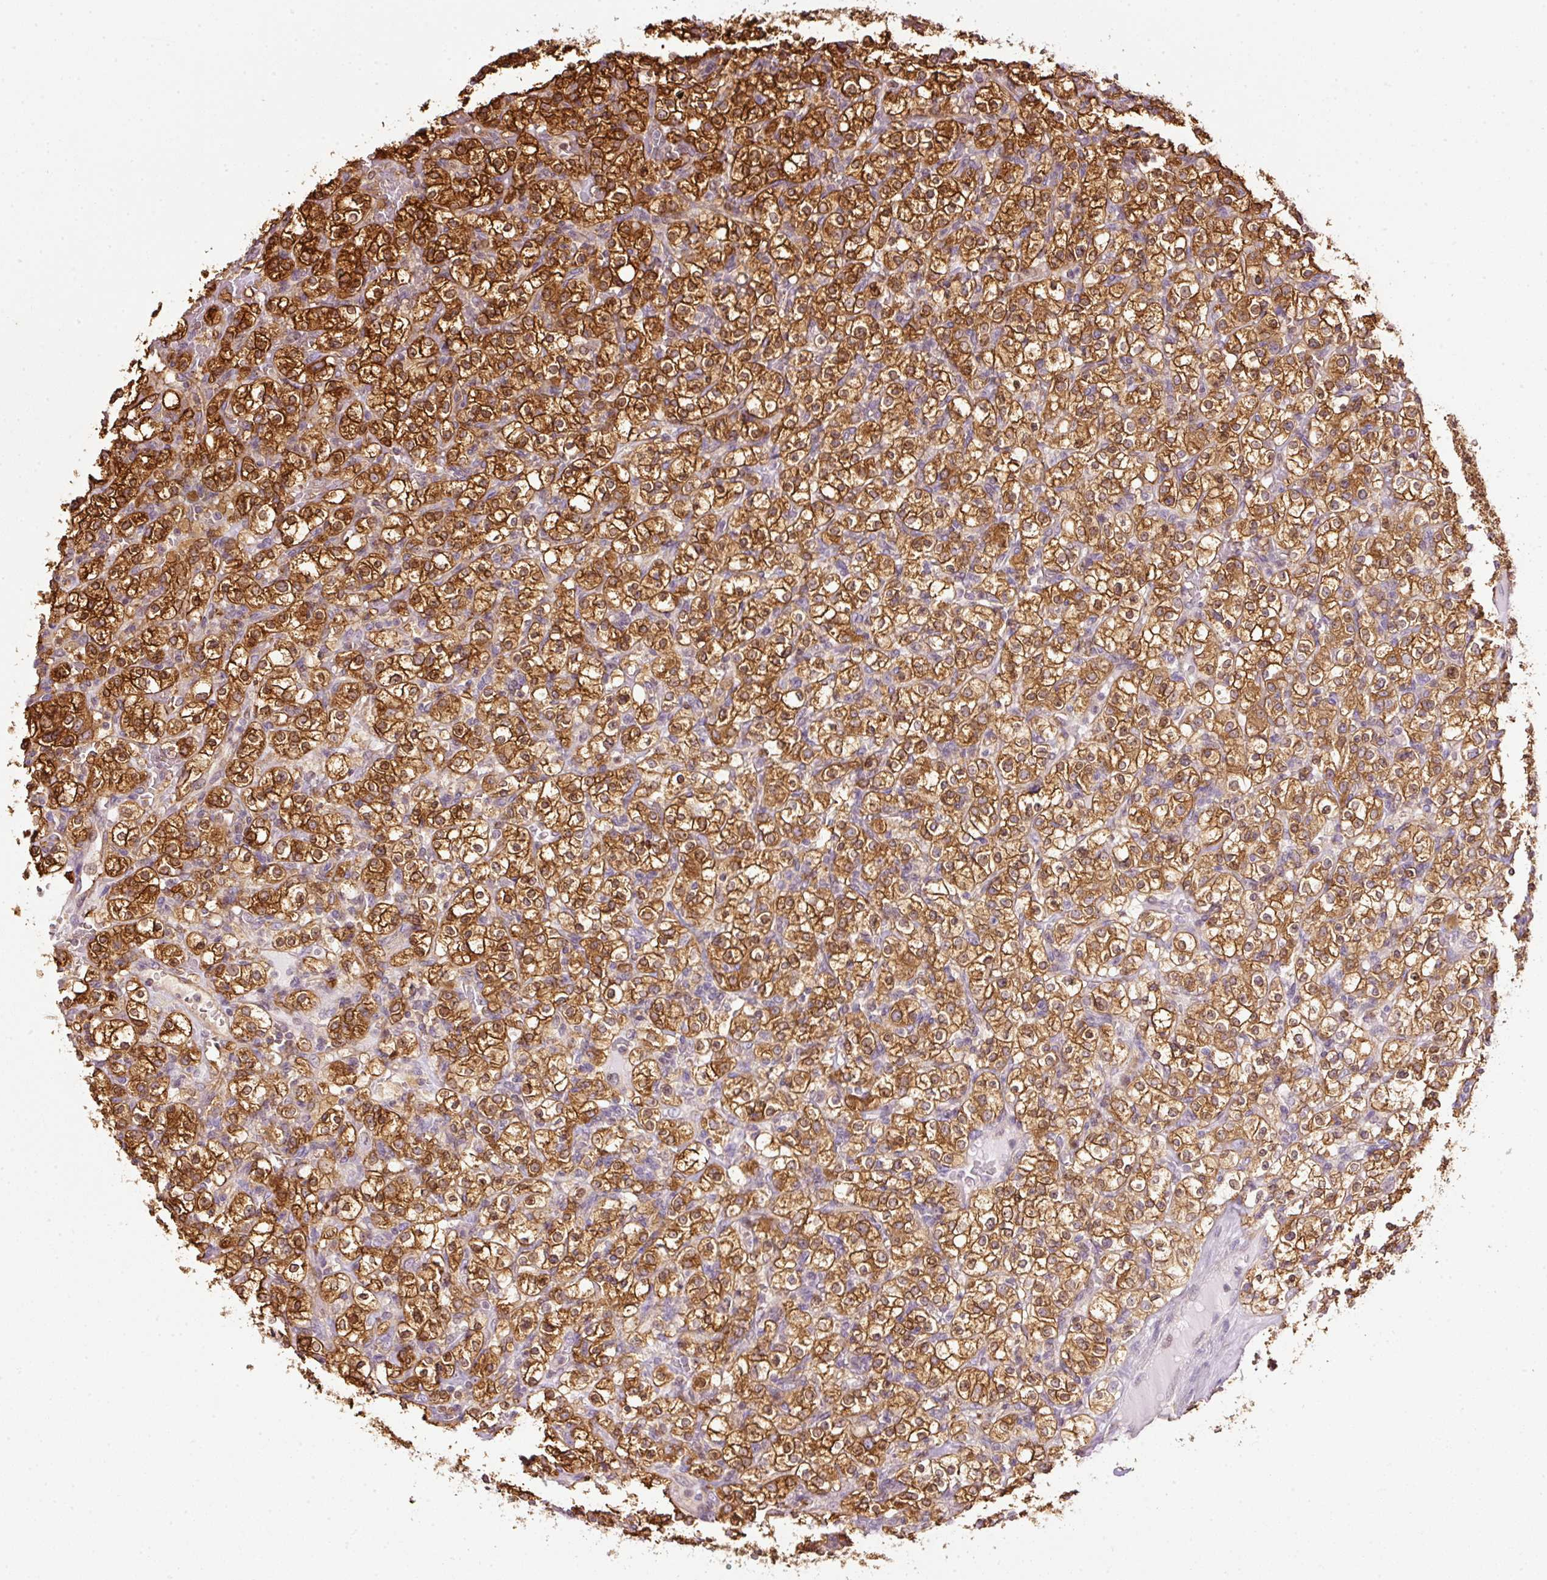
{"staining": {"intensity": "strong", "quantity": ">75%", "location": "cytoplasmic/membranous"}, "tissue": "renal cancer", "cell_type": "Tumor cells", "image_type": "cancer", "snomed": [{"axis": "morphology", "description": "Normal tissue, NOS"}, {"axis": "morphology", "description": "Adenocarcinoma, NOS"}, {"axis": "topography", "description": "Kidney"}], "caption": "Immunohistochemical staining of human renal adenocarcinoma exhibits strong cytoplasmic/membranous protein staining in approximately >75% of tumor cells.", "gene": "SCNM1", "patient": {"sex": "female", "age": 72}}